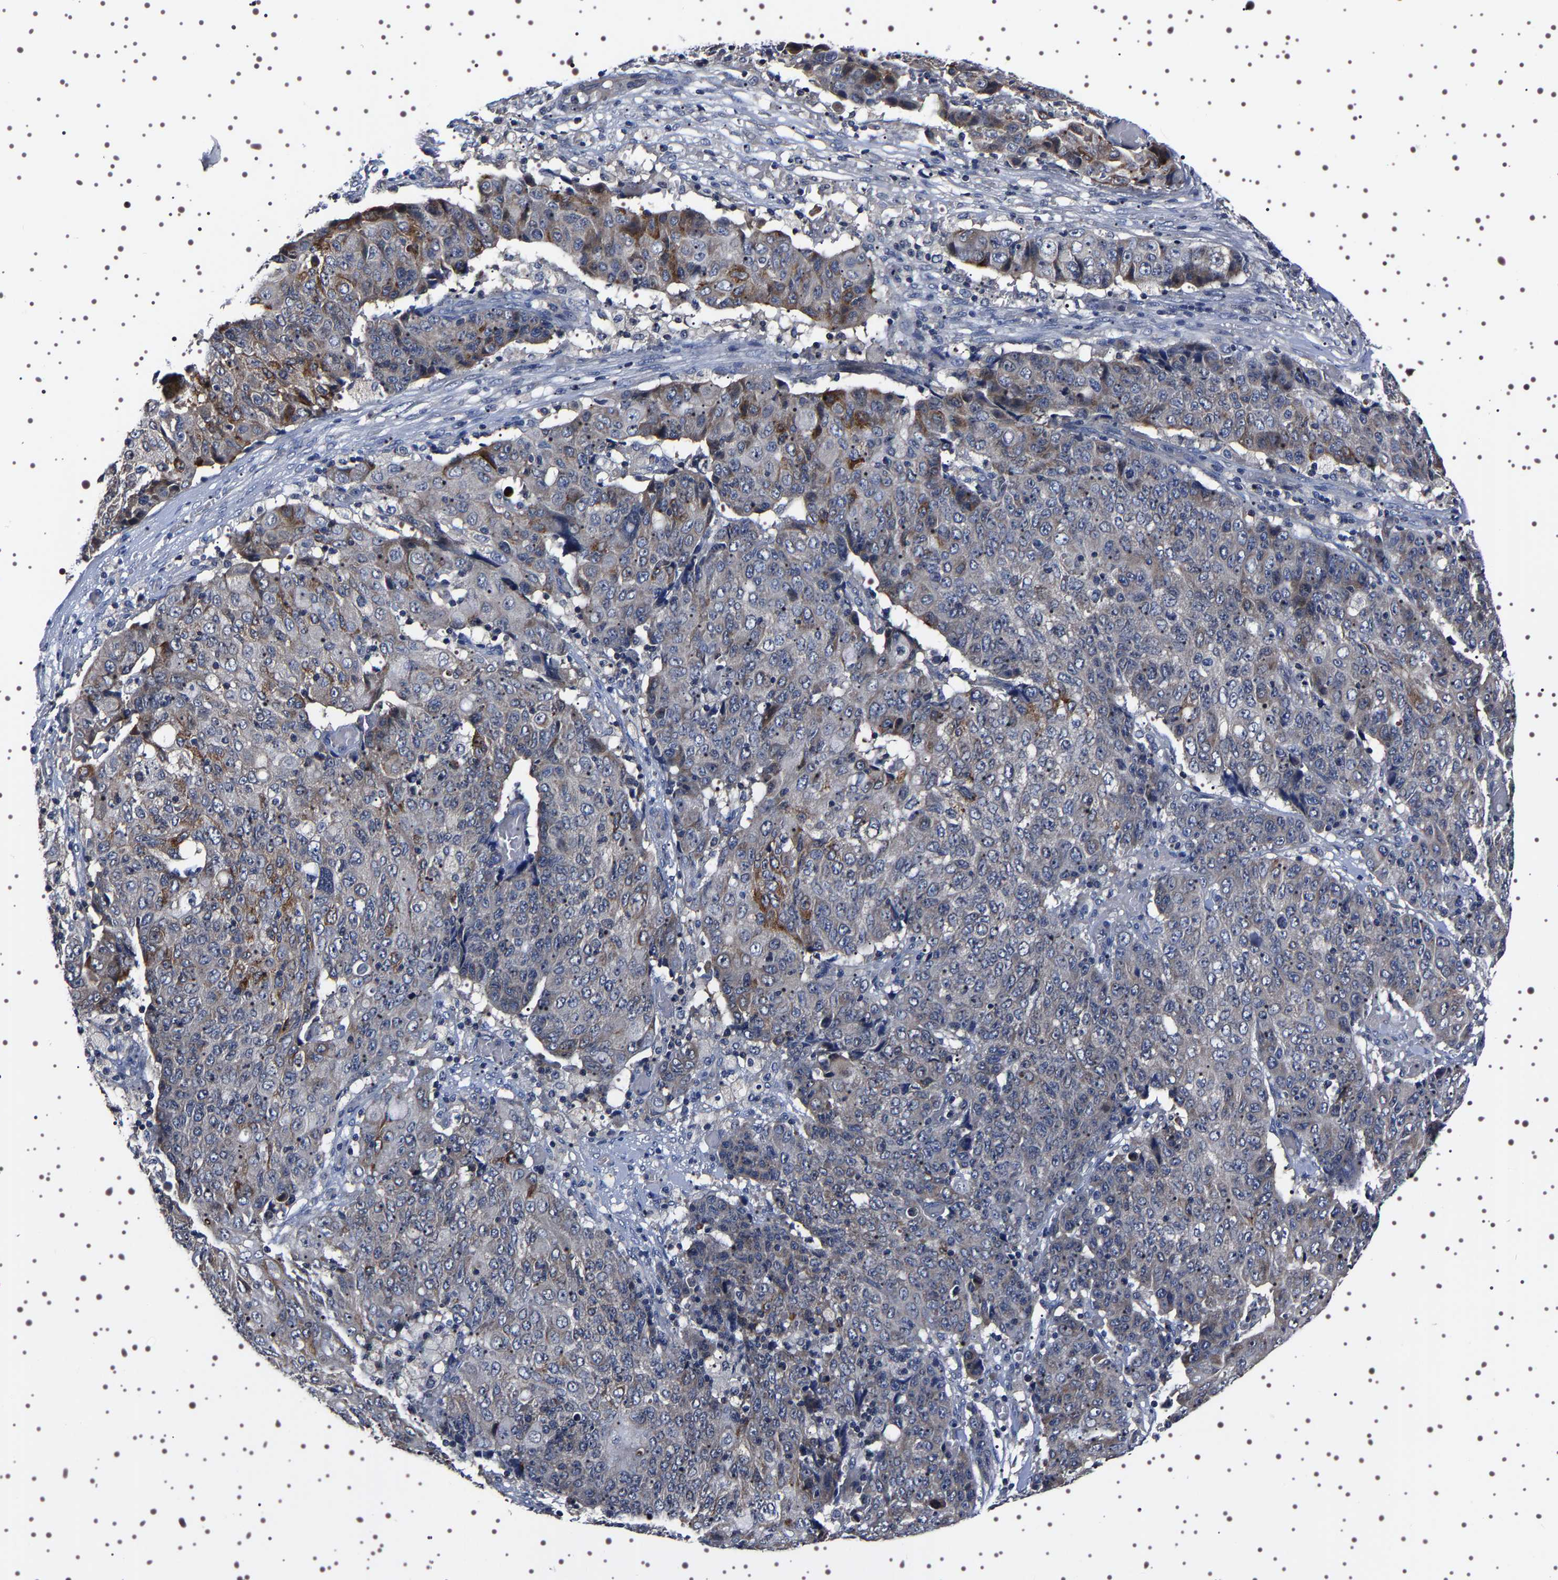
{"staining": {"intensity": "moderate", "quantity": "<25%", "location": "cytoplasmic/membranous"}, "tissue": "ovarian cancer", "cell_type": "Tumor cells", "image_type": "cancer", "snomed": [{"axis": "morphology", "description": "Carcinoma, endometroid"}, {"axis": "topography", "description": "Ovary"}], "caption": "Immunohistochemistry micrograph of human endometroid carcinoma (ovarian) stained for a protein (brown), which shows low levels of moderate cytoplasmic/membranous expression in about <25% of tumor cells.", "gene": "TARBP1", "patient": {"sex": "female", "age": 42}}